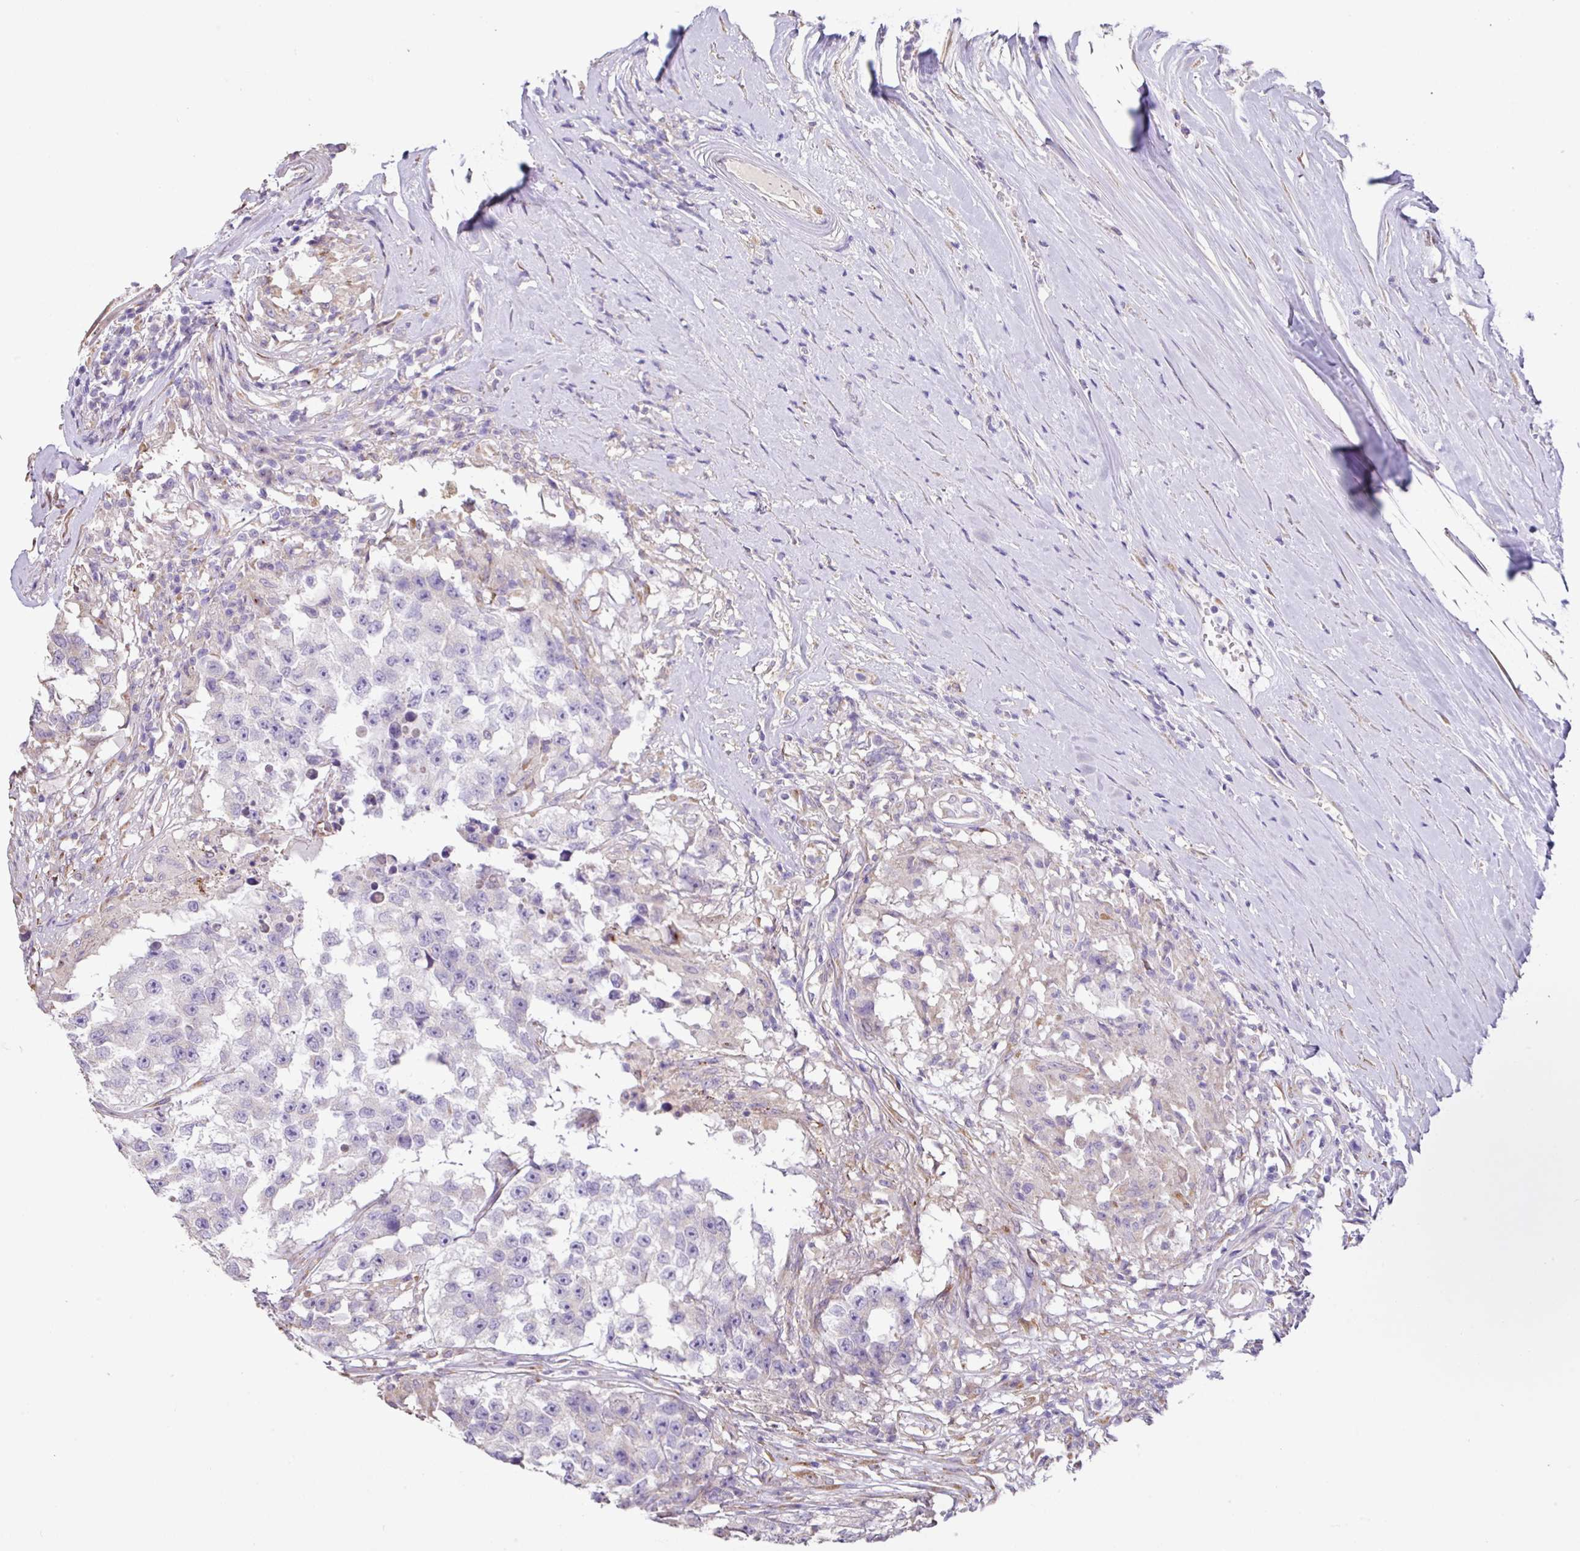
{"staining": {"intensity": "negative", "quantity": "none", "location": "none"}, "tissue": "testis cancer", "cell_type": "Tumor cells", "image_type": "cancer", "snomed": [{"axis": "morphology", "description": "Carcinoma, Embryonal, NOS"}, {"axis": "topography", "description": "Testis"}], "caption": "The image displays no staining of tumor cells in testis cancer (embryonal carcinoma). Nuclei are stained in blue.", "gene": "ZG16", "patient": {"sex": "male", "age": 83}}